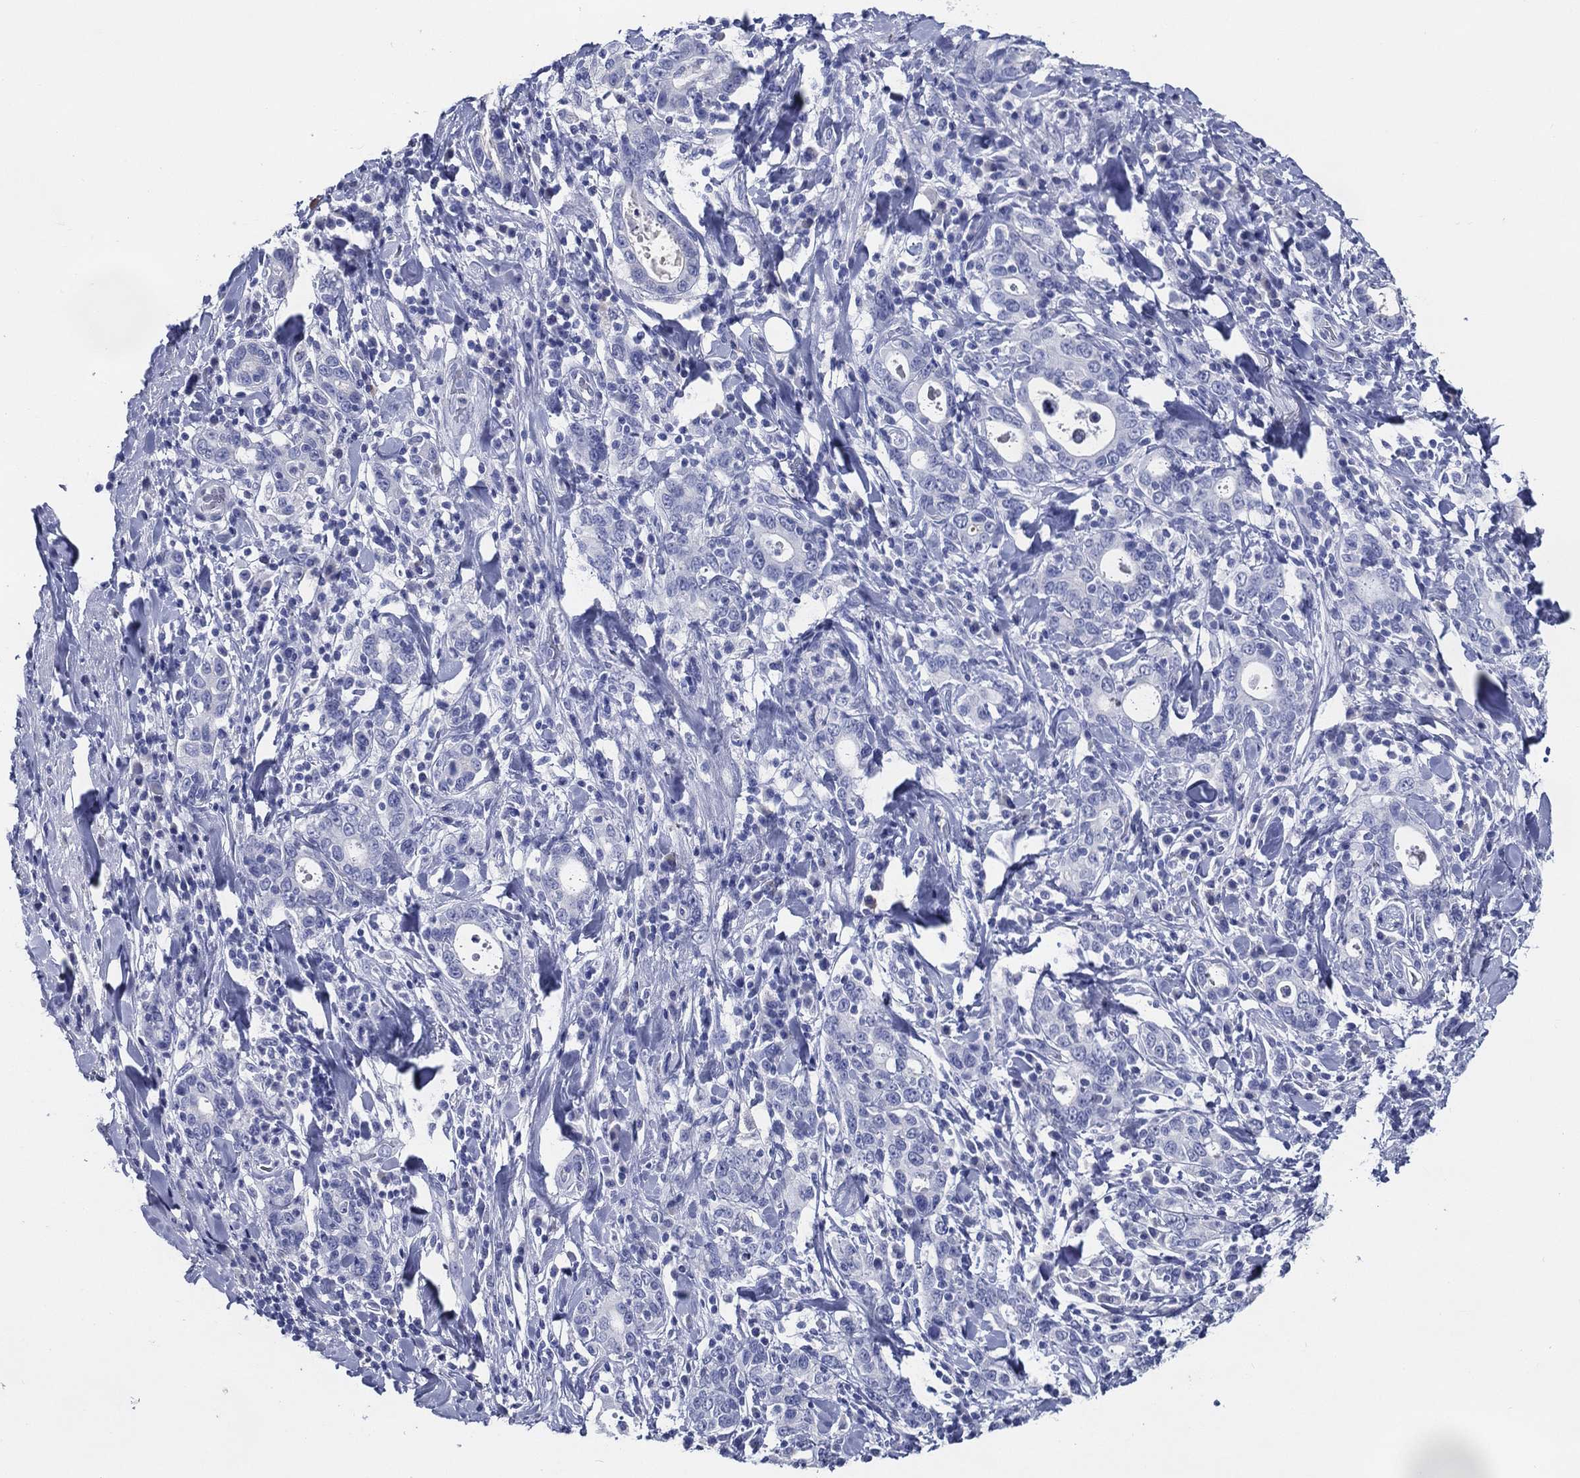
{"staining": {"intensity": "negative", "quantity": "none", "location": "none"}, "tissue": "stomach cancer", "cell_type": "Tumor cells", "image_type": "cancer", "snomed": [{"axis": "morphology", "description": "Adenocarcinoma, NOS"}, {"axis": "topography", "description": "Stomach"}], "caption": "The photomicrograph demonstrates no staining of tumor cells in stomach cancer.", "gene": "ACE2", "patient": {"sex": "male", "age": 79}}